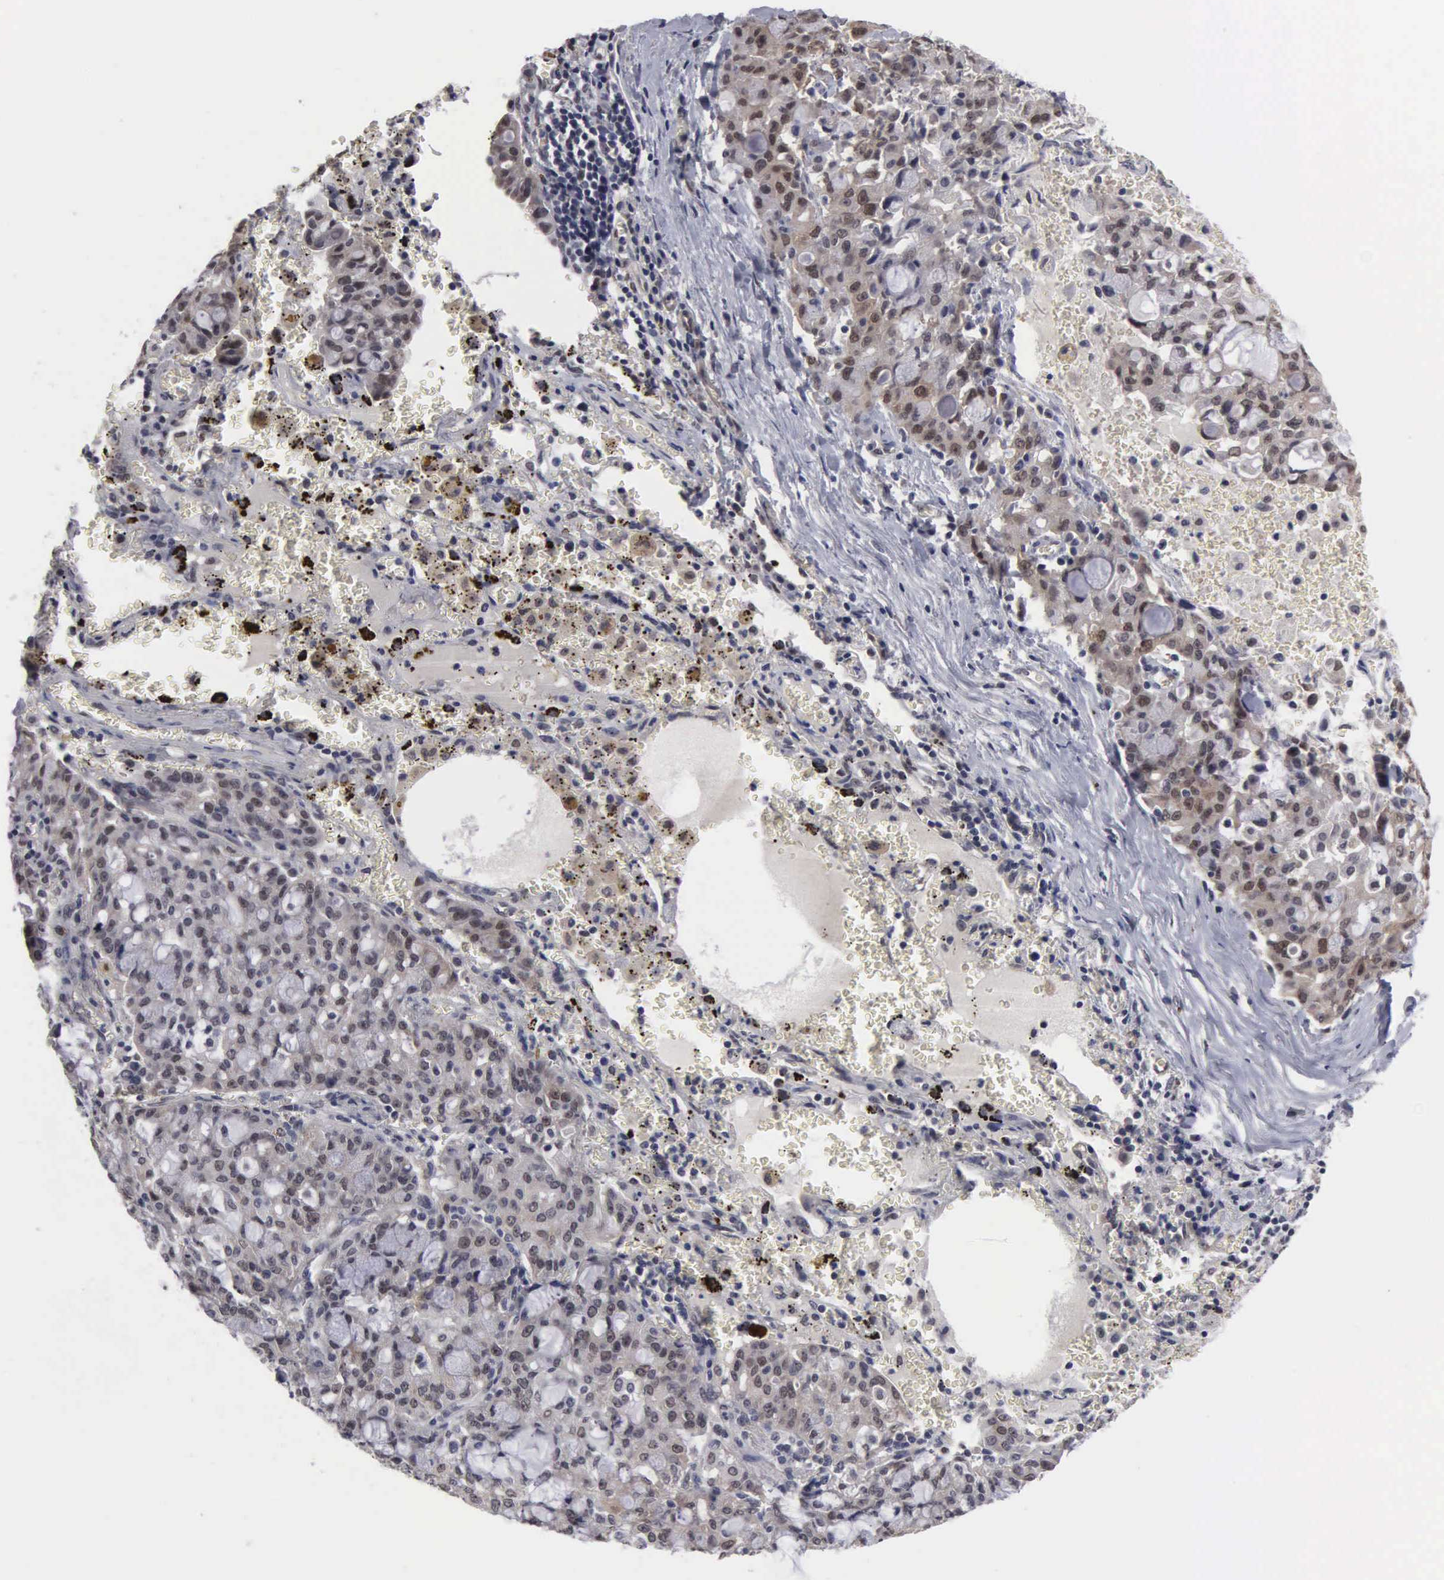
{"staining": {"intensity": "weak", "quantity": "25%-75%", "location": "cytoplasmic/membranous,nuclear"}, "tissue": "lung cancer", "cell_type": "Tumor cells", "image_type": "cancer", "snomed": [{"axis": "morphology", "description": "Adenocarcinoma, NOS"}, {"axis": "topography", "description": "Lung"}], "caption": "This is an image of IHC staining of lung cancer (adenocarcinoma), which shows weak positivity in the cytoplasmic/membranous and nuclear of tumor cells.", "gene": "ZBTB33", "patient": {"sex": "female", "age": 44}}